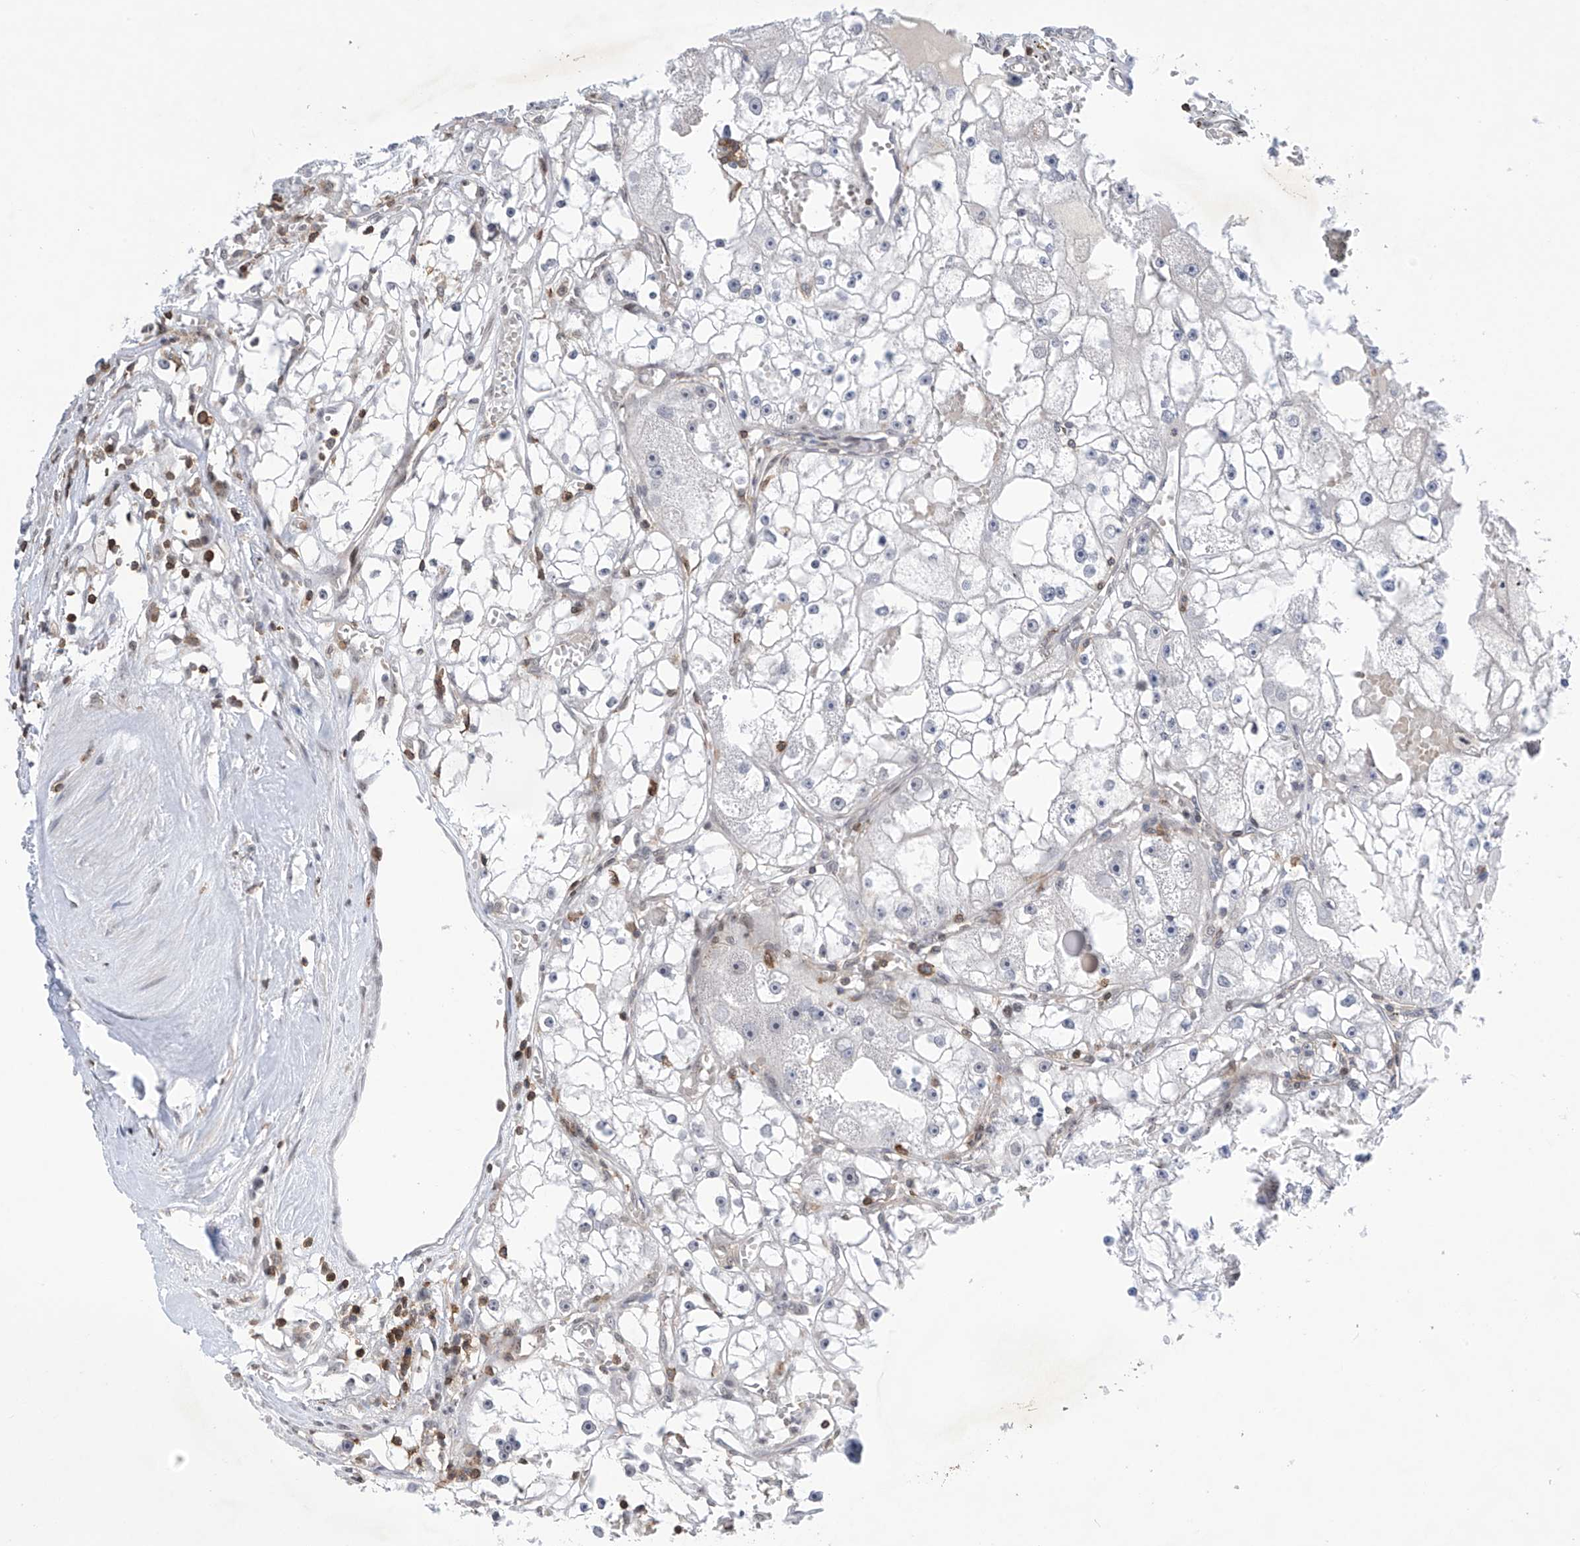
{"staining": {"intensity": "negative", "quantity": "none", "location": "none"}, "tissue": "renal cancer", "cell_type": "Tumor cells", "image_type": "cancer", "snomed": [{"axis": "morphology", "description": "Adenocarcinoma, NOS"}, {"axis": "topography", "description": "Kidney"}], "caption": "There is no significant expression in tumor cells of adenocarcinoma (renal).", "gene": "MSL3", "patient": {"sex": "male", "age": 56}}